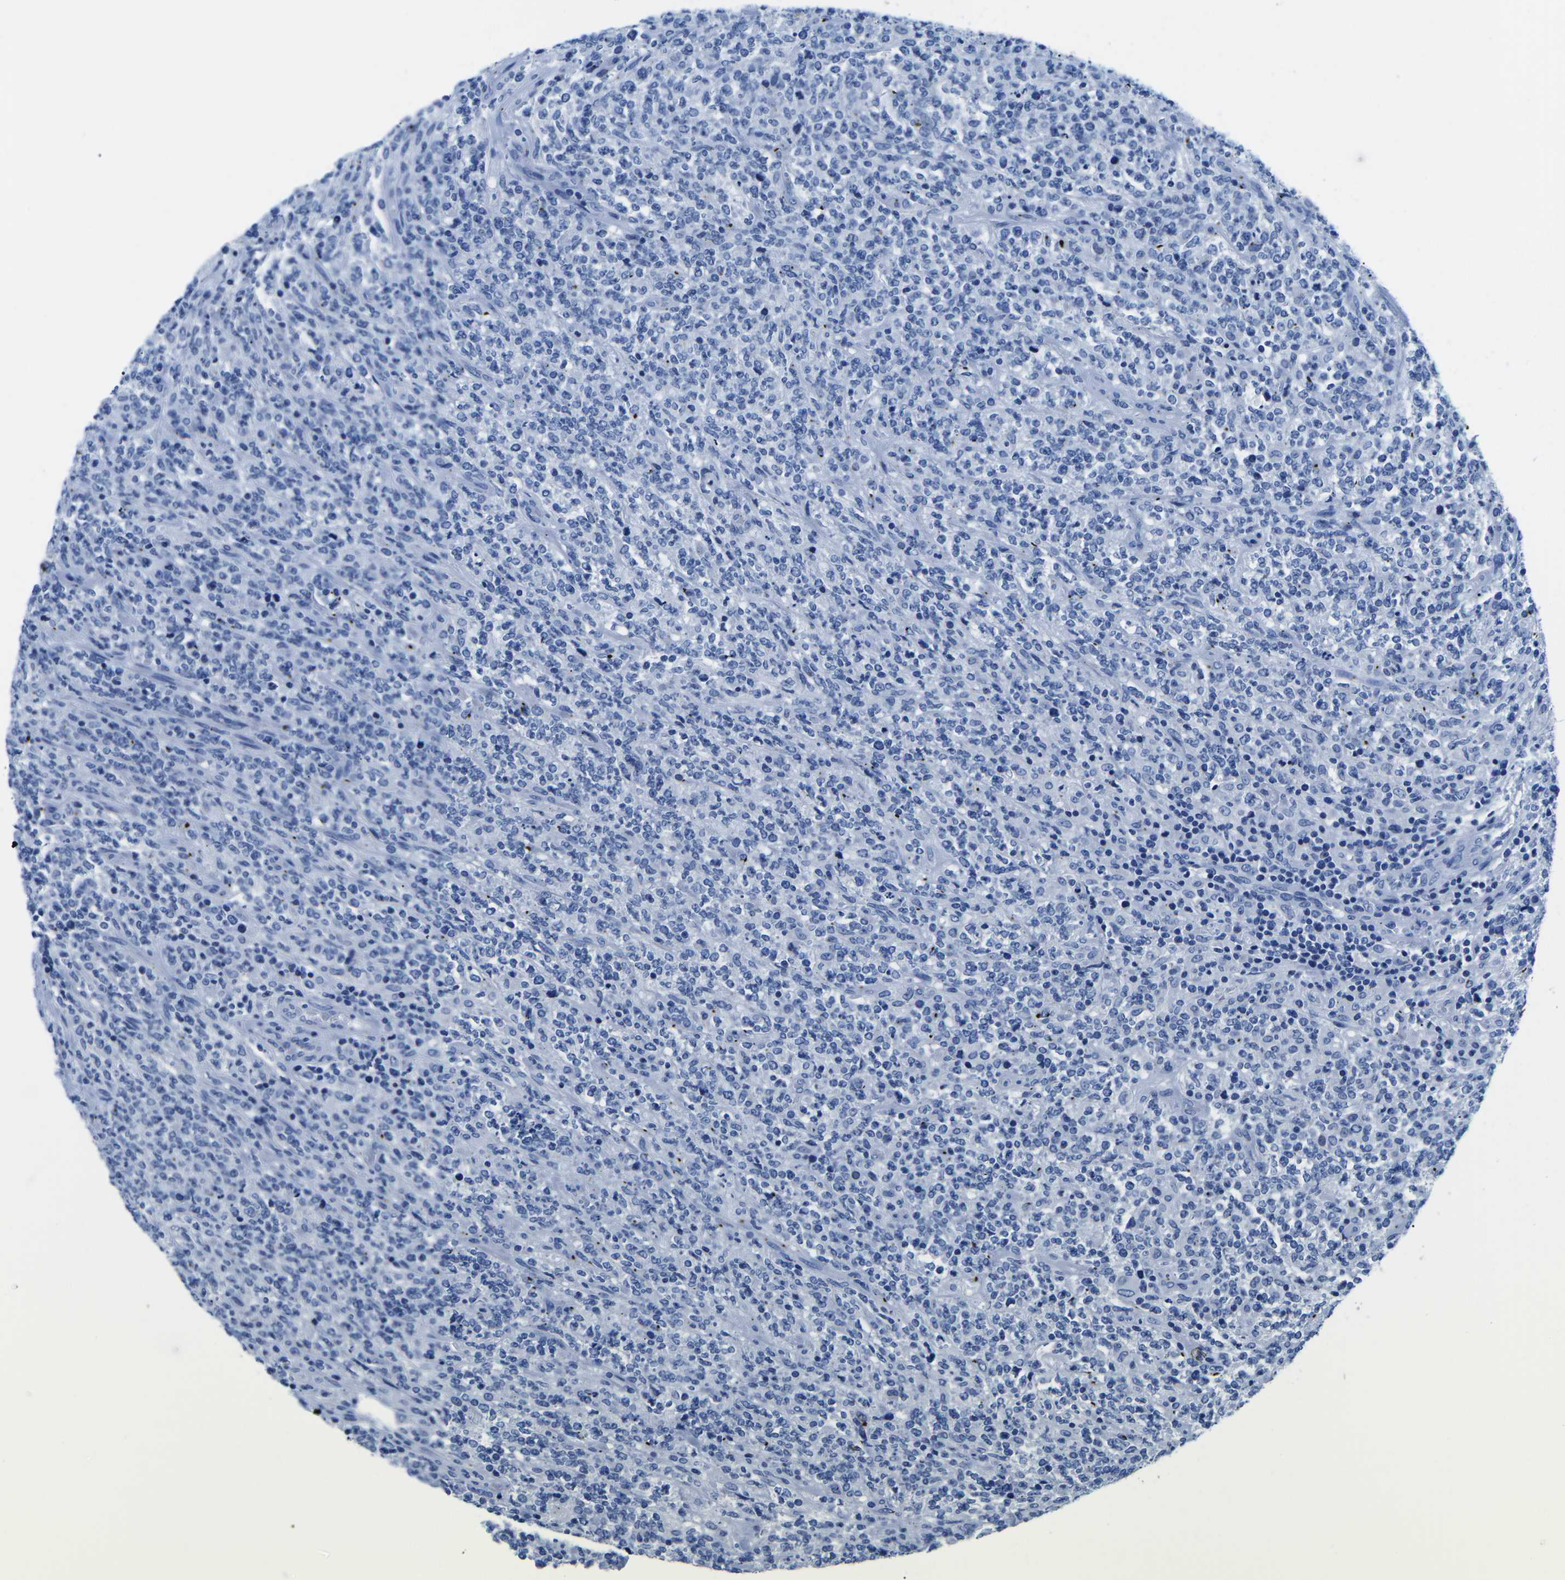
{"staining": {"intensity": "negative", "quantity": "none", "location": "none"}, "tissue": "lymphoma", "cell_type": "Tumor cells", "image_type": "cancer", "snomed": [{"axis": "morphology", "description": "Malignant lymphoma, non-Hodgkin's type, High grade"}, {"axis": "topography", "description": "Soft tissue"}], "caption": "Micrograph shows no significant protein positivity in tumor cells of malignant lymphoma, non-Hodgkin's type (high-grade).", "gene": "CYP1A2", "patient": {"sex": "male", "age": 18}}